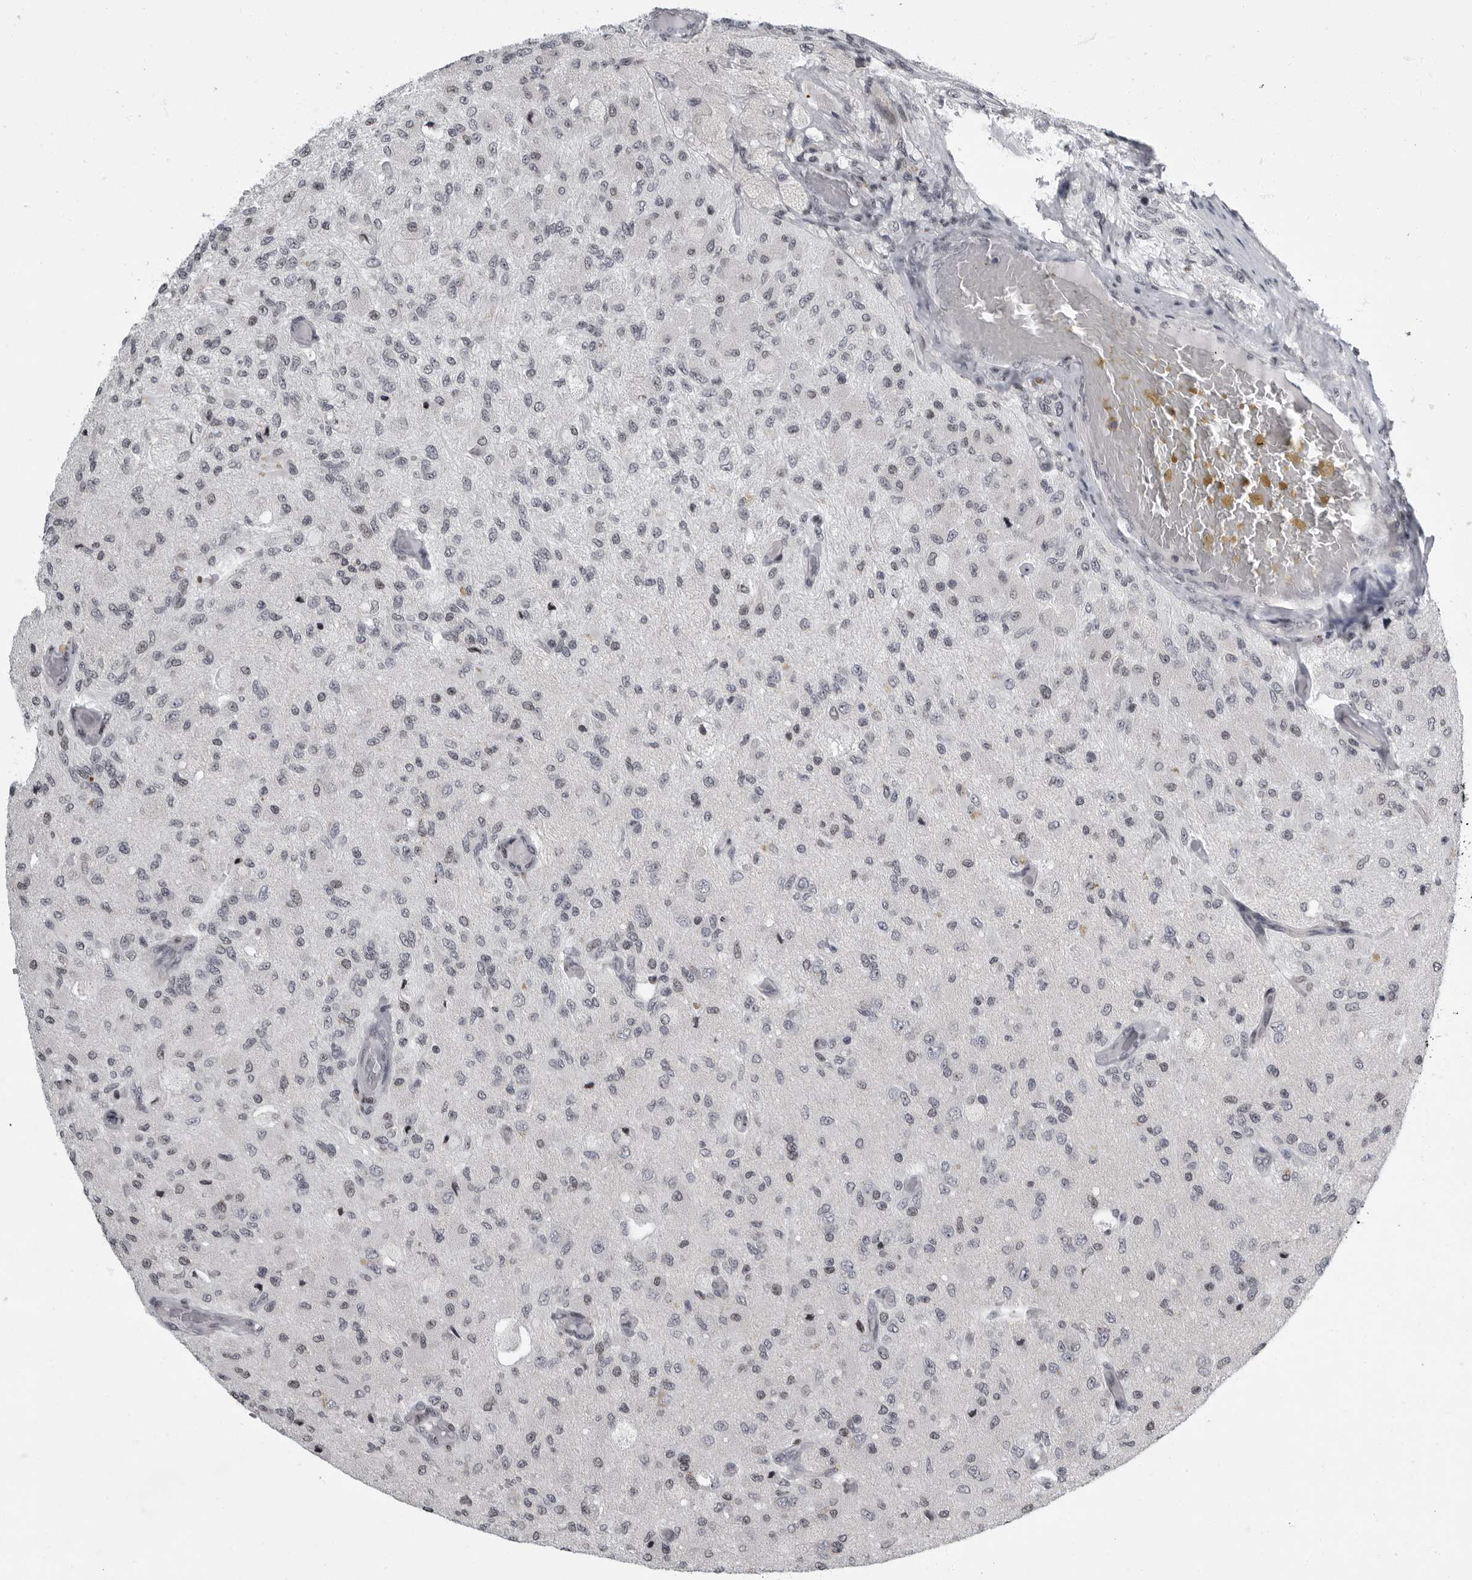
{"staining": {"intensity": "negative", "quantity": "none", "location": "none"}, "tissue": "glioma", "cell_type": "Tumor cells", "image_type": "cancer", "snomed": [{"axis": "morphology", "description": "Normal tissue, NOS"}, {"axis": "morphology", "description": "Glioma, malignant, High grade"}, {"axis": "topography", "description": "Cerebral cortex"}], "caption": "Photomicrograph shows no protein expression in tumor cells of glioma tissue.", "gene": "EVI5", "patient": {"sex": "male", "age": 77}}